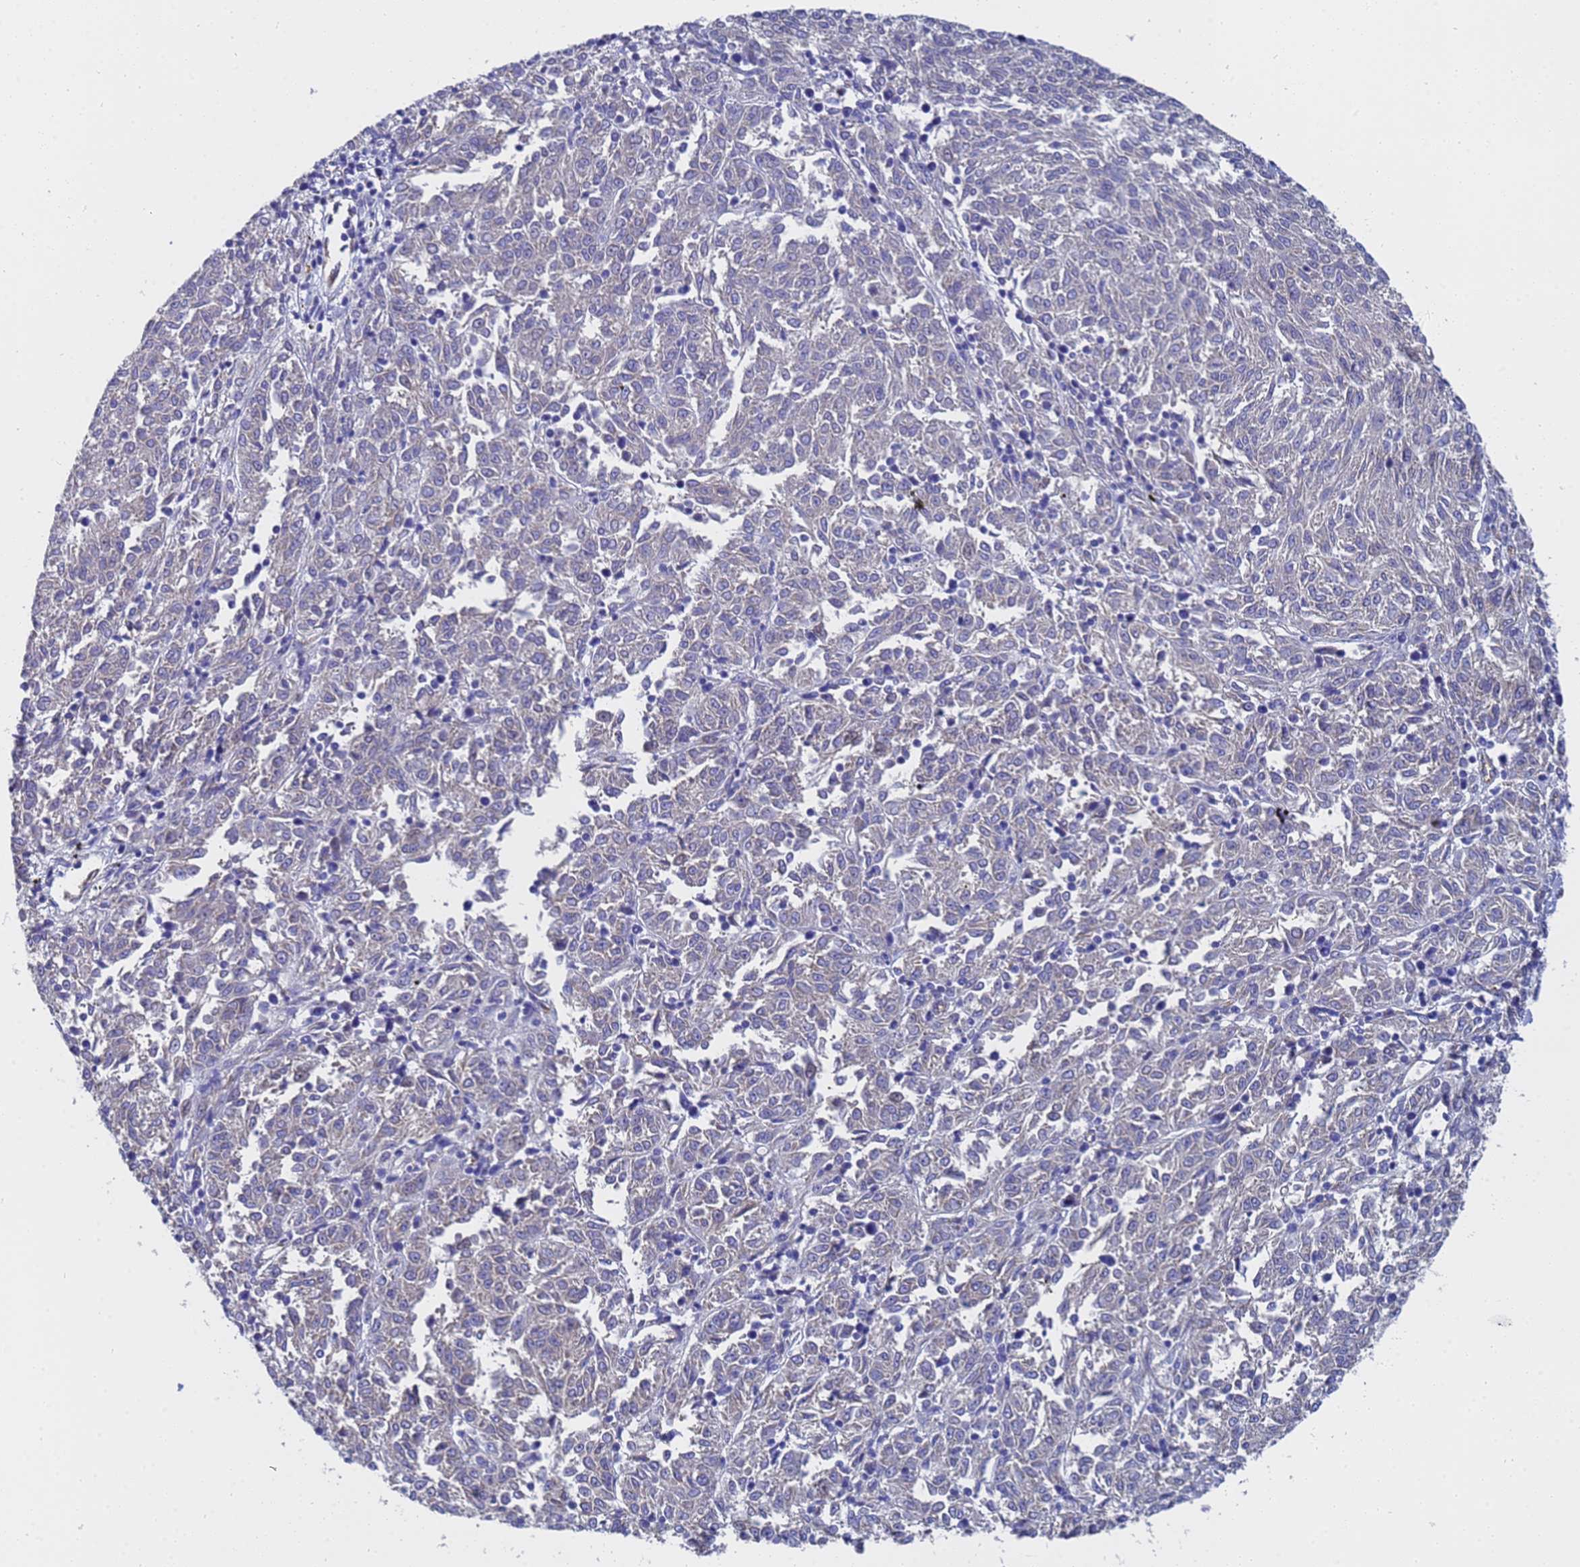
{"staining": {"intensity": "negative", "quantity": "none", "location": "none"}, "tissue": "melanoma", "cell_type": "Tumor cells", "image_type": "cancer", "snomed": [{"axis": "morphology", "description": "Malignant melanoma, NOS"}, {"axis": "topography", "description": "Skin"}], "caption": "Histopathology image shows no protein expression in tumor cells of malignant melanoma tissue. (Brightfield microscopy of DAB (3,3'-diaminobenzidine) immunohistochemistry at high magnification).", "gene": "TM4SF4", "patient": {"sex": "female", "age": 72}}